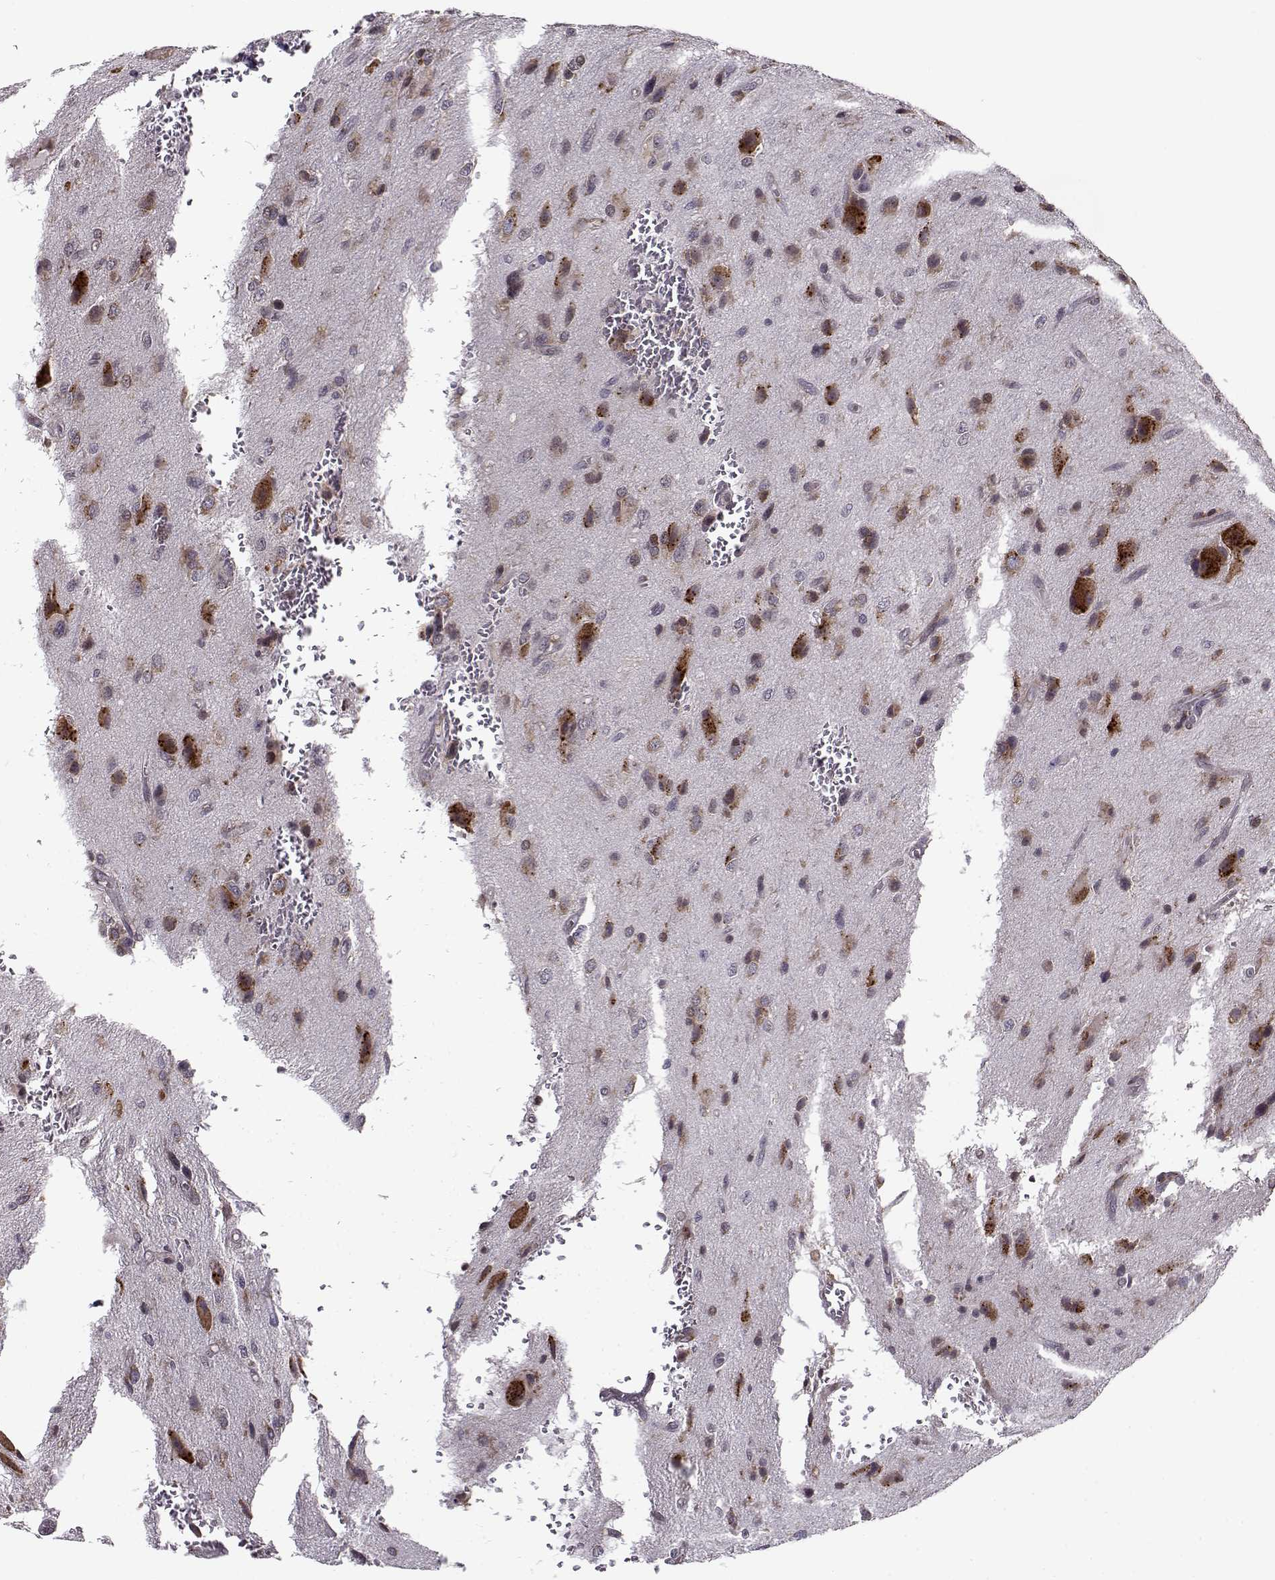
{"staining": {"intensity": "negative", "quantity": "none", "location": "none"}, "tissue": "glioma", "cell_type": "Tumor cells", "image_type": "cancer", "snomed": [{"axis": "morphology", "description": "Glioma, malignant, NOS"}, {"axis": "morphology", "description": "Glioma, malignant, High grade"}, {"axis": "topography", "description": "Brain"}], "caption": "A high-resolution histopathology image shows immunohistochemistry staining of malignant glioma, which reveals no significant staining in tumor cells.", "gene": "RPL31", "patient": {"sex": "female", "age": 71}}